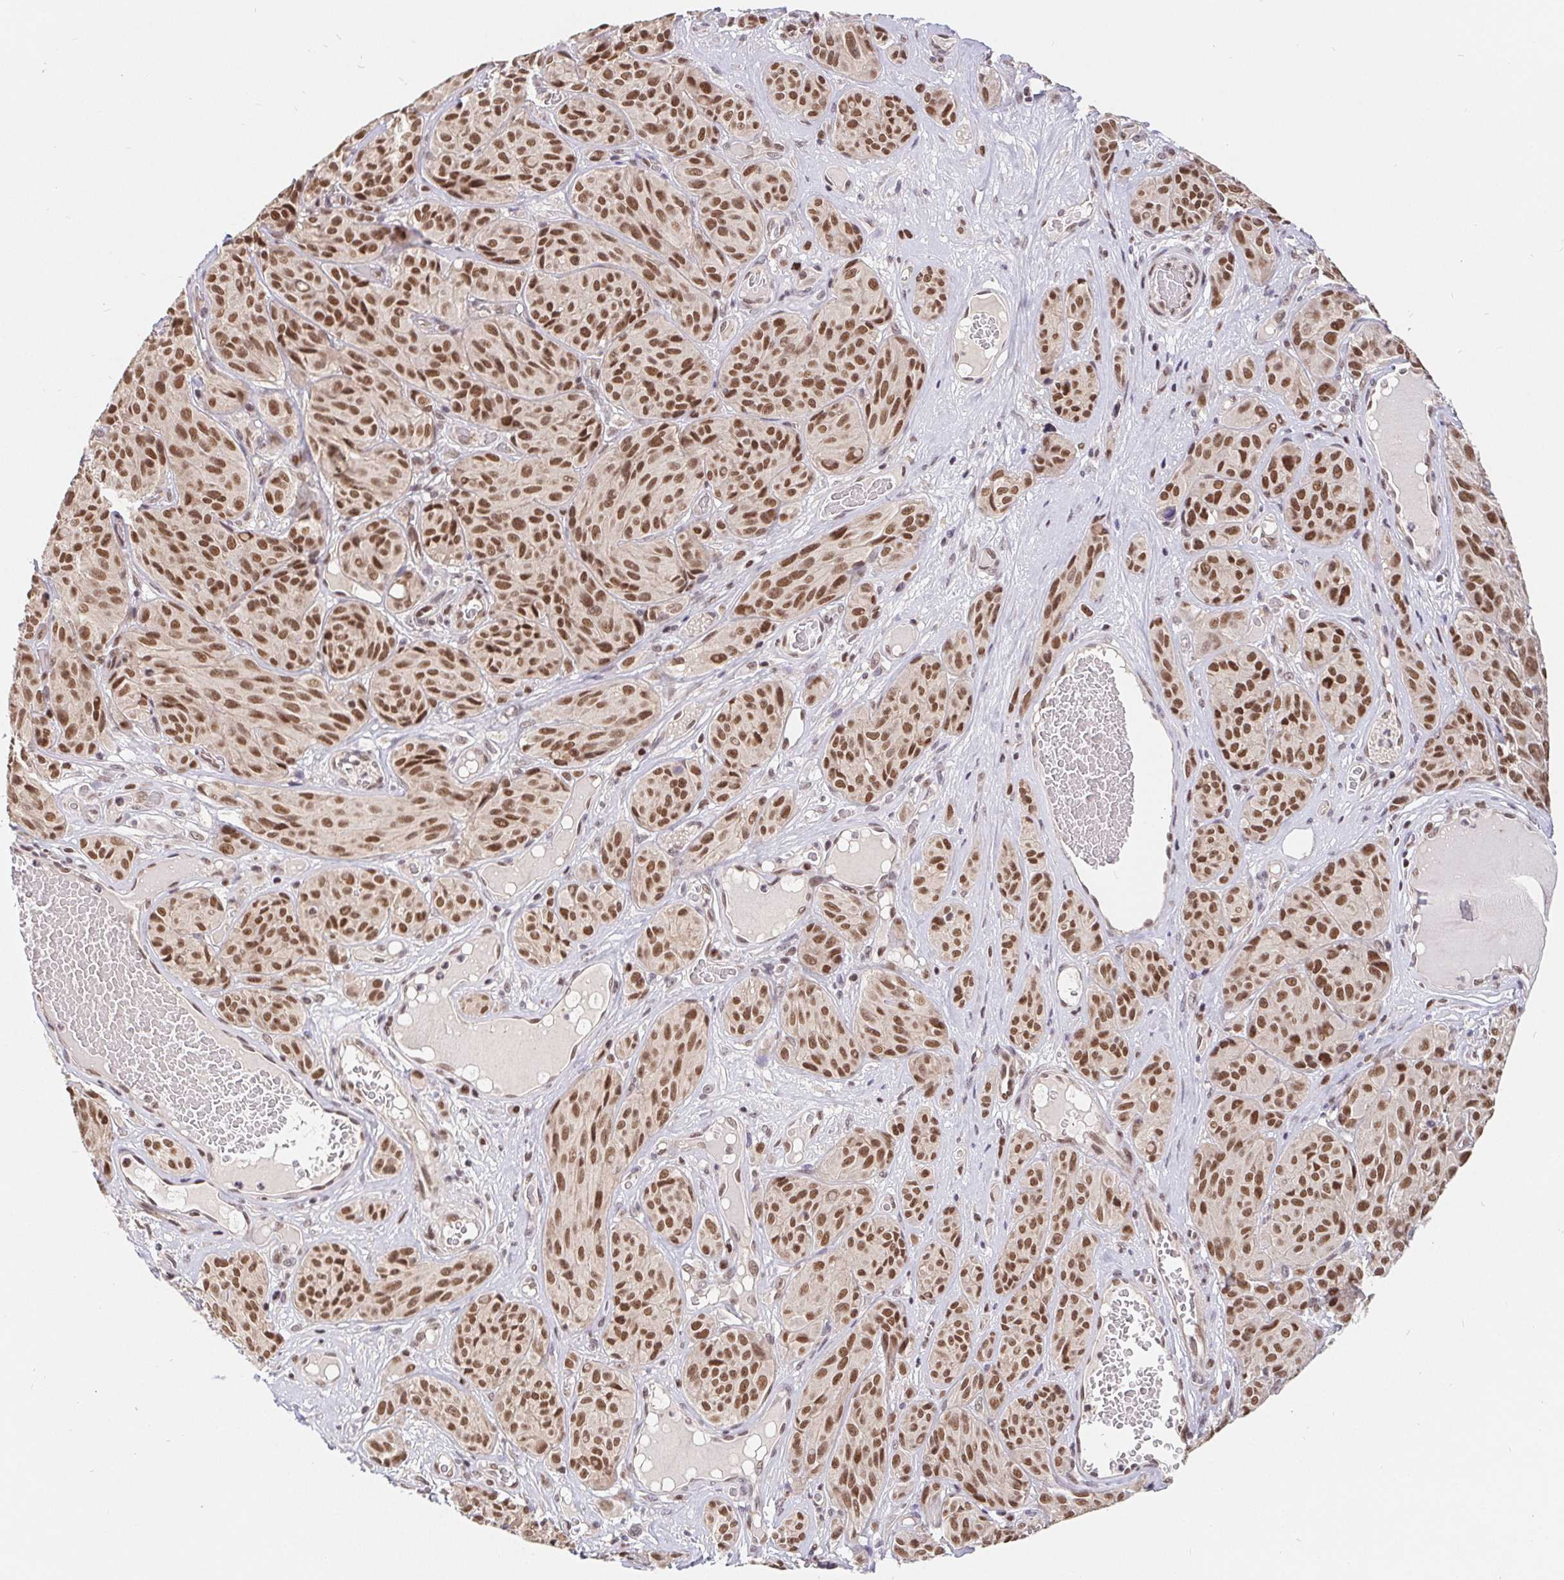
{"staining": {"intensity": "strong", "quantity": ">75%", "location": "nuclear"}, "tissue": "melanoma", "cell_type": "Tumor cells", "image_type": "cancer", "snomed": [{"axis": "morphology", "description": "Malignant melanoma, NOS"}, {"axis": "topography", "description": "Skin"}], "caption": "Malignant melanoma tissue shows strong nuclear staining in approximately >75% of tumor cells", "gene": "POU2F1", "patient": {"sex": "male", "age": 91}}